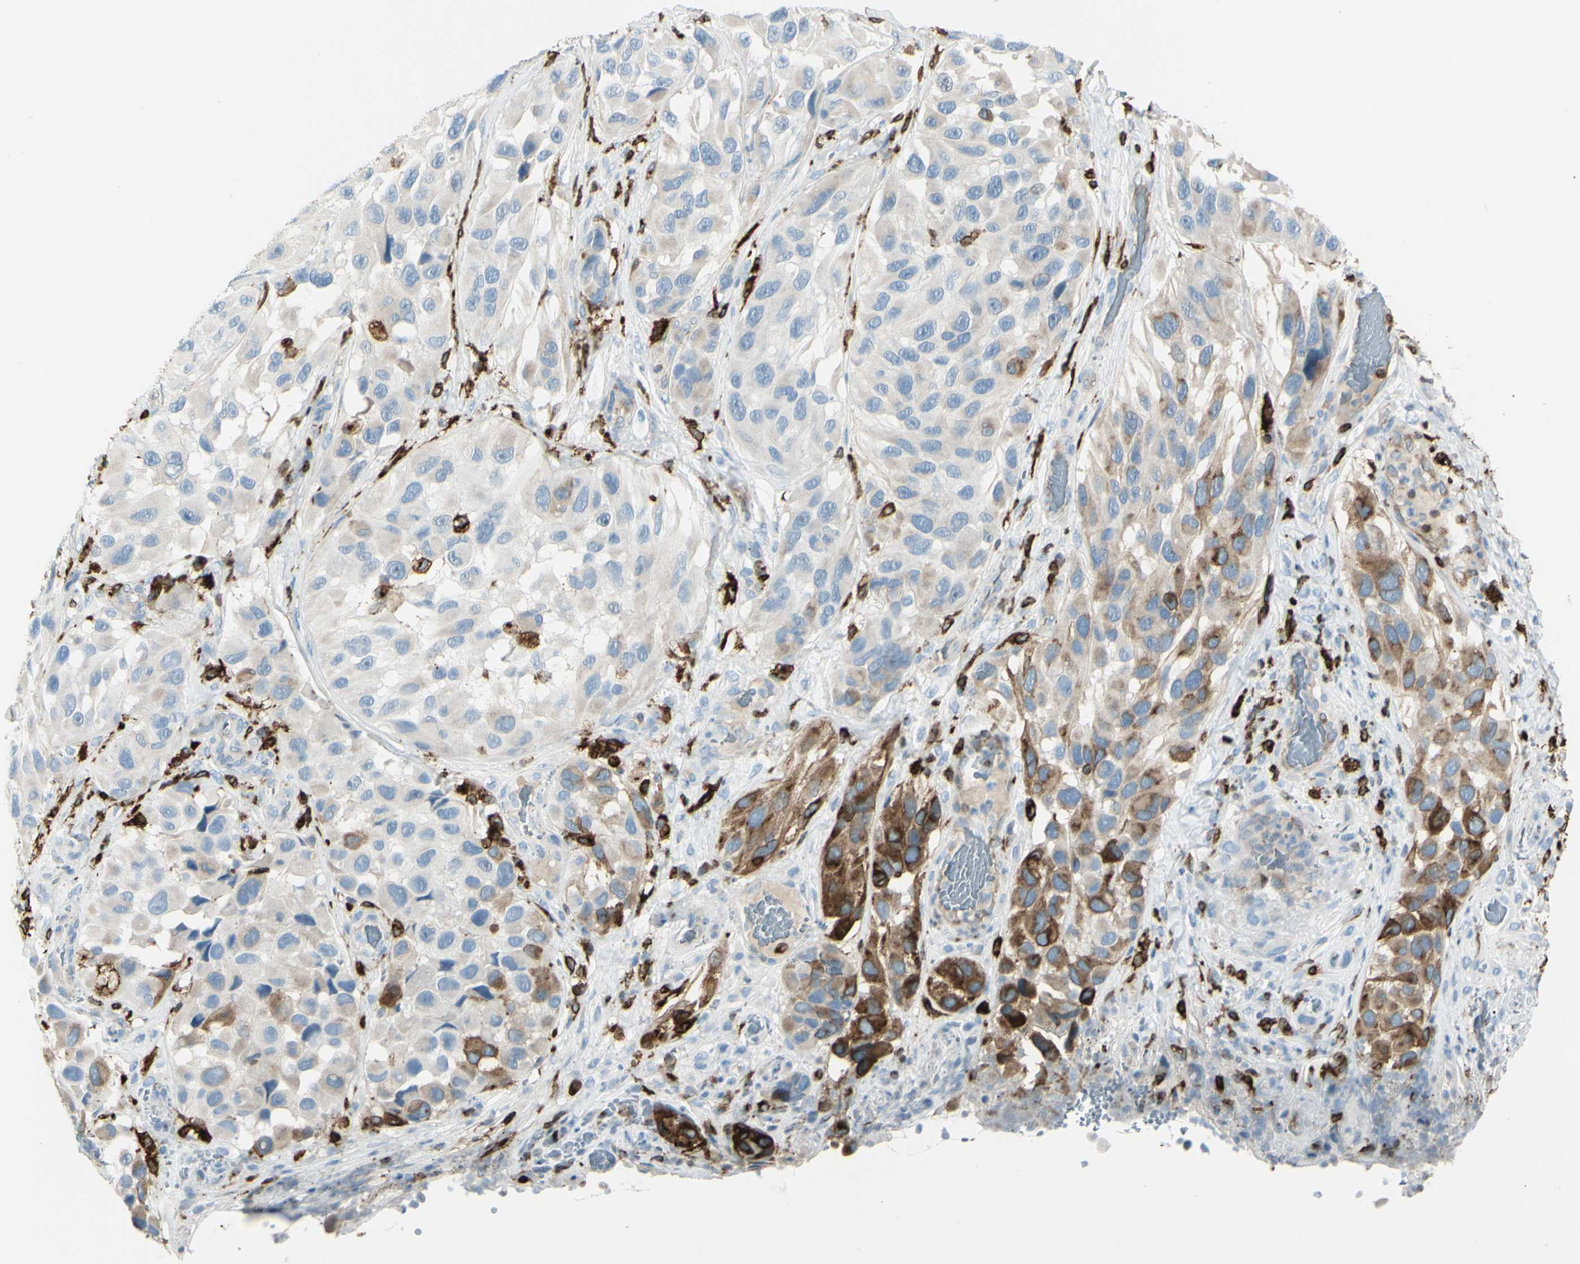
{"staining": {"intensity": "weak", "quantity": "<25%", "location": "cytoplasmic/membranous"}, "tissue": "melanoma", "cell_type": "Tumor cells", "image_type": "cancer", "snomed": [{"axis": "morphology", "description": "Malignant melanoma, NOS"}, {"axis": "topography", "description": "Skin"}], "caption": "An IHC photomicrograph of malignant melanoma is shown. There is no staining in tumor cells of malignant melanoma.", "gene": "CD74", "patient": {"sex": "female", "age": 73}}